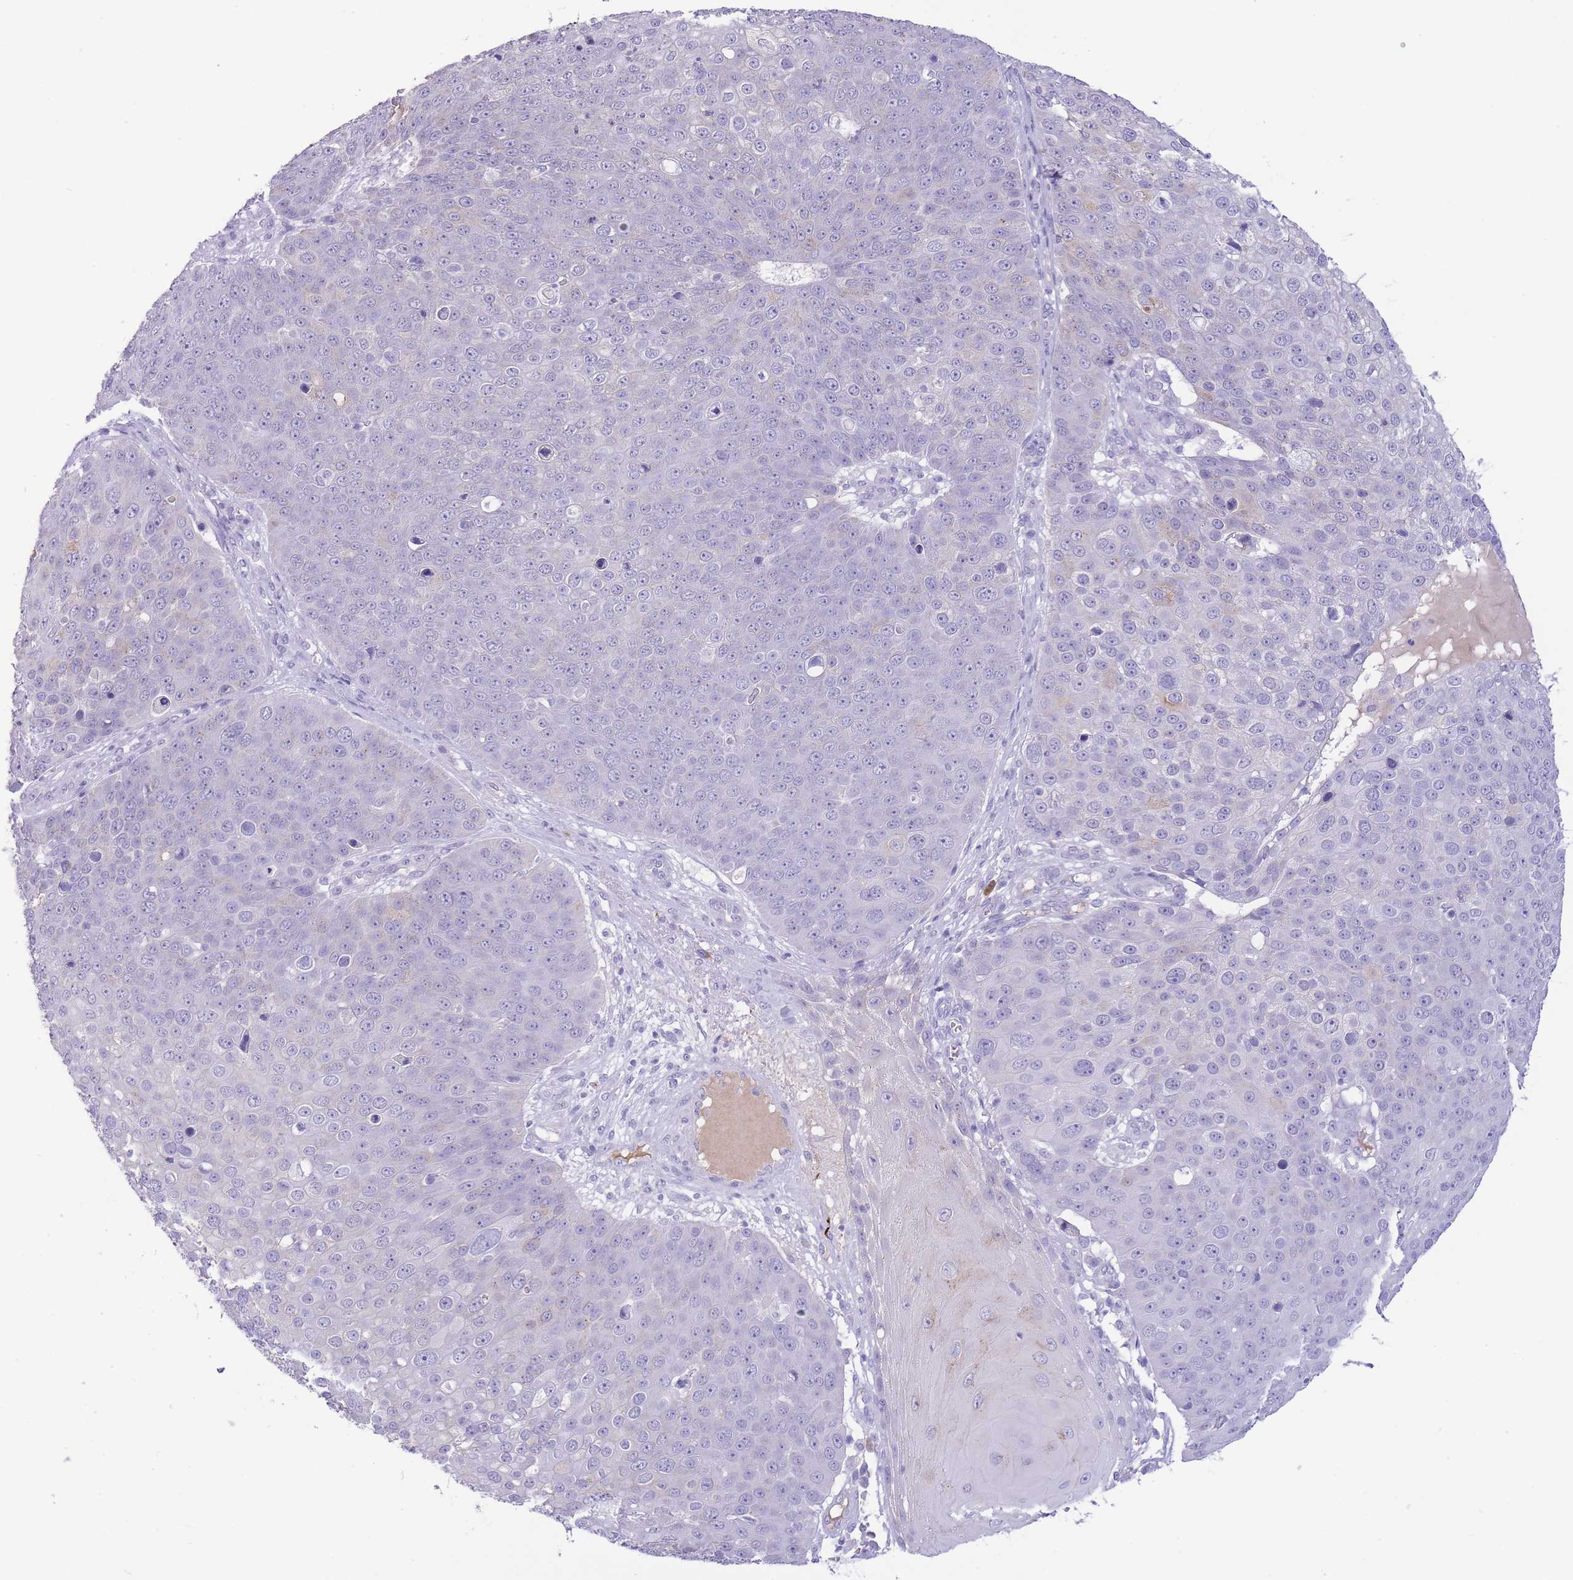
{"staining": {"intensity": "negative", "quantity": "none", "location": "none"}, "tissue": "skin cancer", "cell_type": "Tumor cells", "image_type": "cancer", "snomed": [{"axis": "morphology", "description": "Squamous cell carcinoma, NOS"}, {"axis": "topography", "description": "Skin"}], "caption": "Tumor cells show no significant protein expression in skin cancer (squamous cell carcinoma). The staining was performed using DAB (3,3'-diaminobenzidine) to visualize the protein expression in brown, while the nuclei were stained in blue with hematoxylin (Magnification: 20x).", "gene": "ASAP3", "patient": {"sex": "male", "age": 71}}